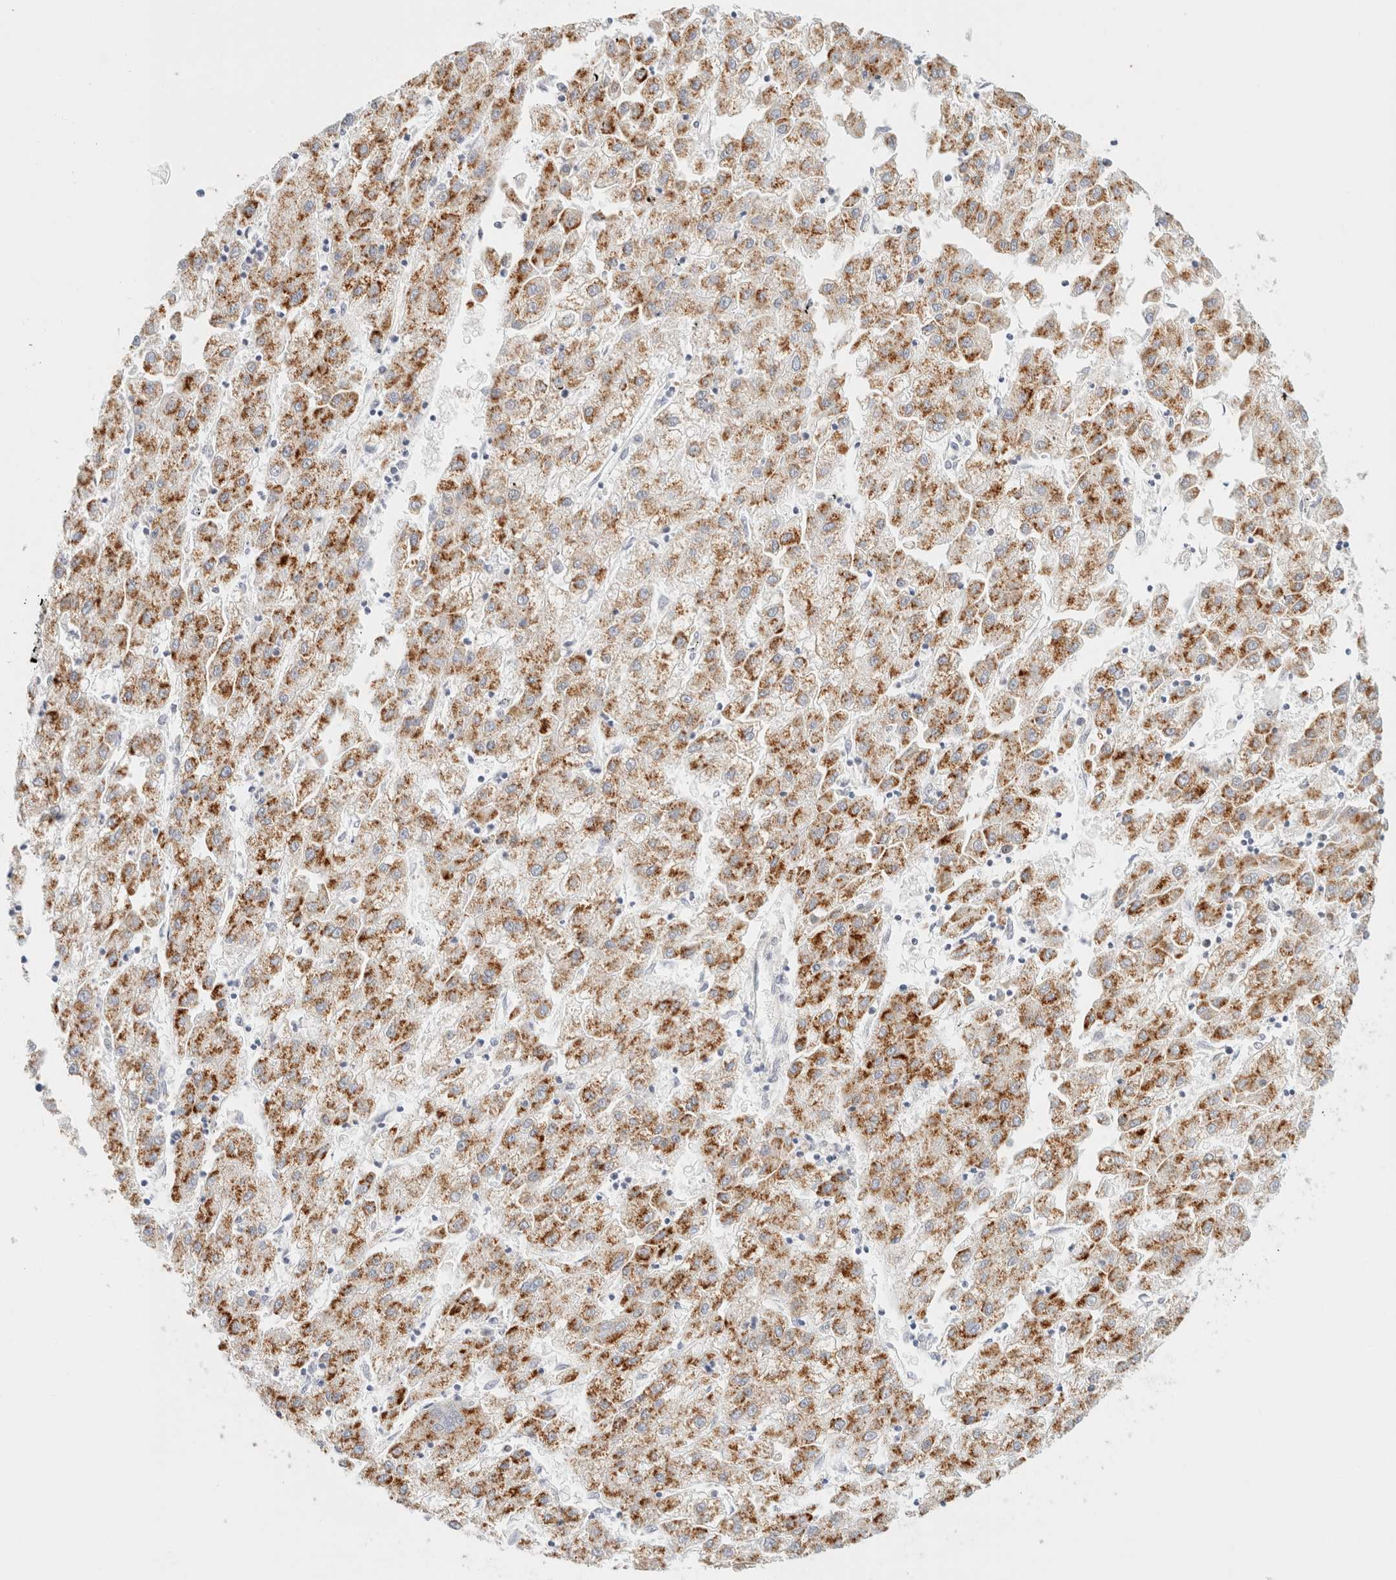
{"staining": {"intensity": "moderate", "quantity": ">75%", "location": "cytoplasmic/membranous"}, "tissue": "liver cancer", "cell_type": "Tumor cells", "image_type": "cancer", "snomed": [{"axis": "morphology", "description": "Carcinoma, Hepatocellular, NOS"}, {"axis": "topography", "description": "Liver"}], "caption": "Hepatocellular carcinoma (liver) stained with IHC reveals moderate cytoplasmic/membranous positivity in approximately >75% of tumor cells.", "gene": "KRT20", "patient": {"sex": "male", "age": 72}}